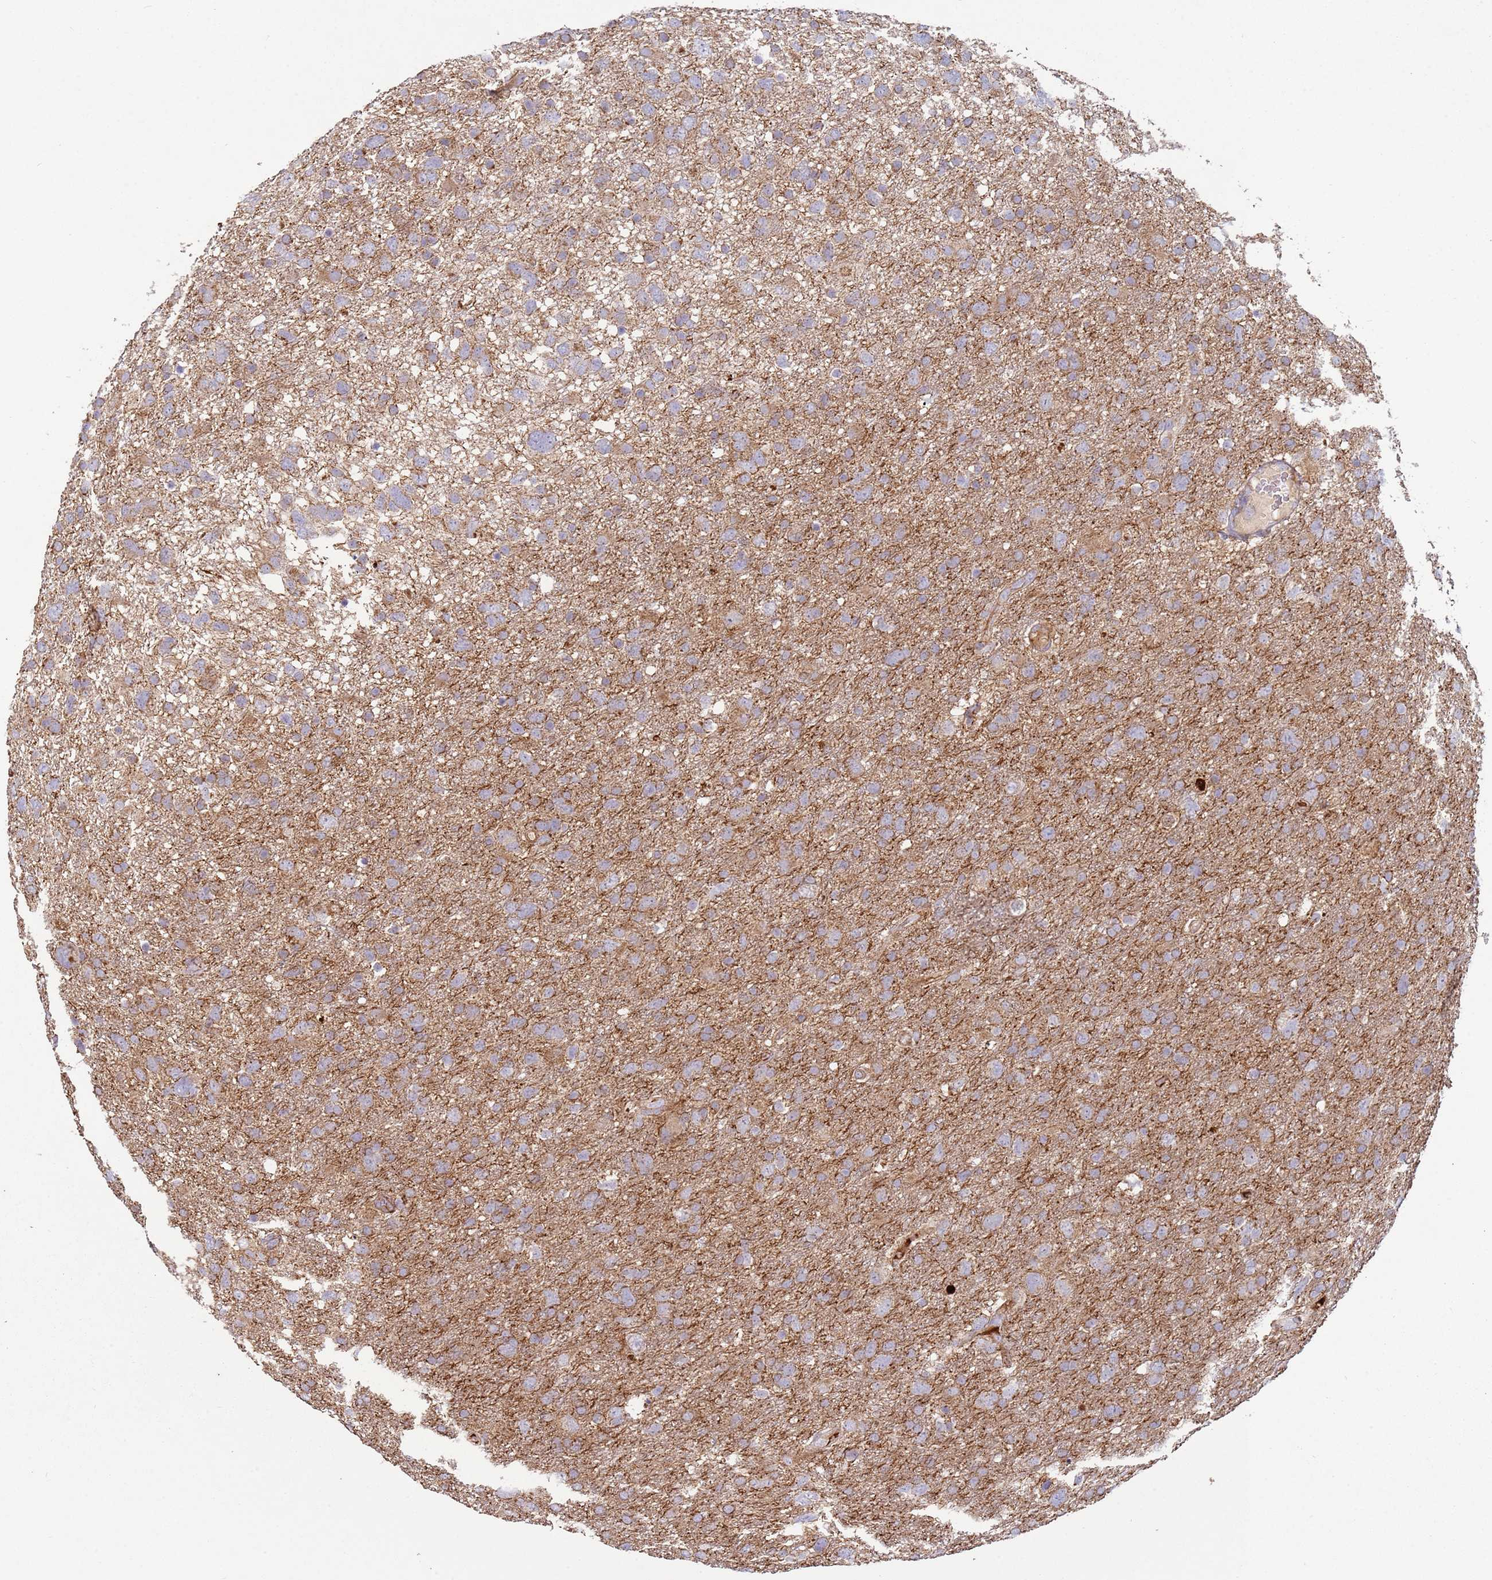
{"staining": {"intensity": "weak", "quantity": "25%-75%", "location": "cytoplasmic/membranous"}, "tissue": "glioma", "cell_type": "Tumor cells", "image_type": "cancer", "snomed": [{"axis": "morphology", "description": "Glioma, malignant, High grade"}, {"axis": "topography", "description": "Brain"}], "caption": "Glioma stained with IHC displays weak cytoplasmic/membranous staining in about 25%-75% of tumor cells. The staining was performed using DAB to visualize the protein expression in brown, while the nuclei were stained in blue with hematoxylin (Magnification: 20x).", "gene": "FBXO33", "patient": {"sex": "male", "age": 61}}